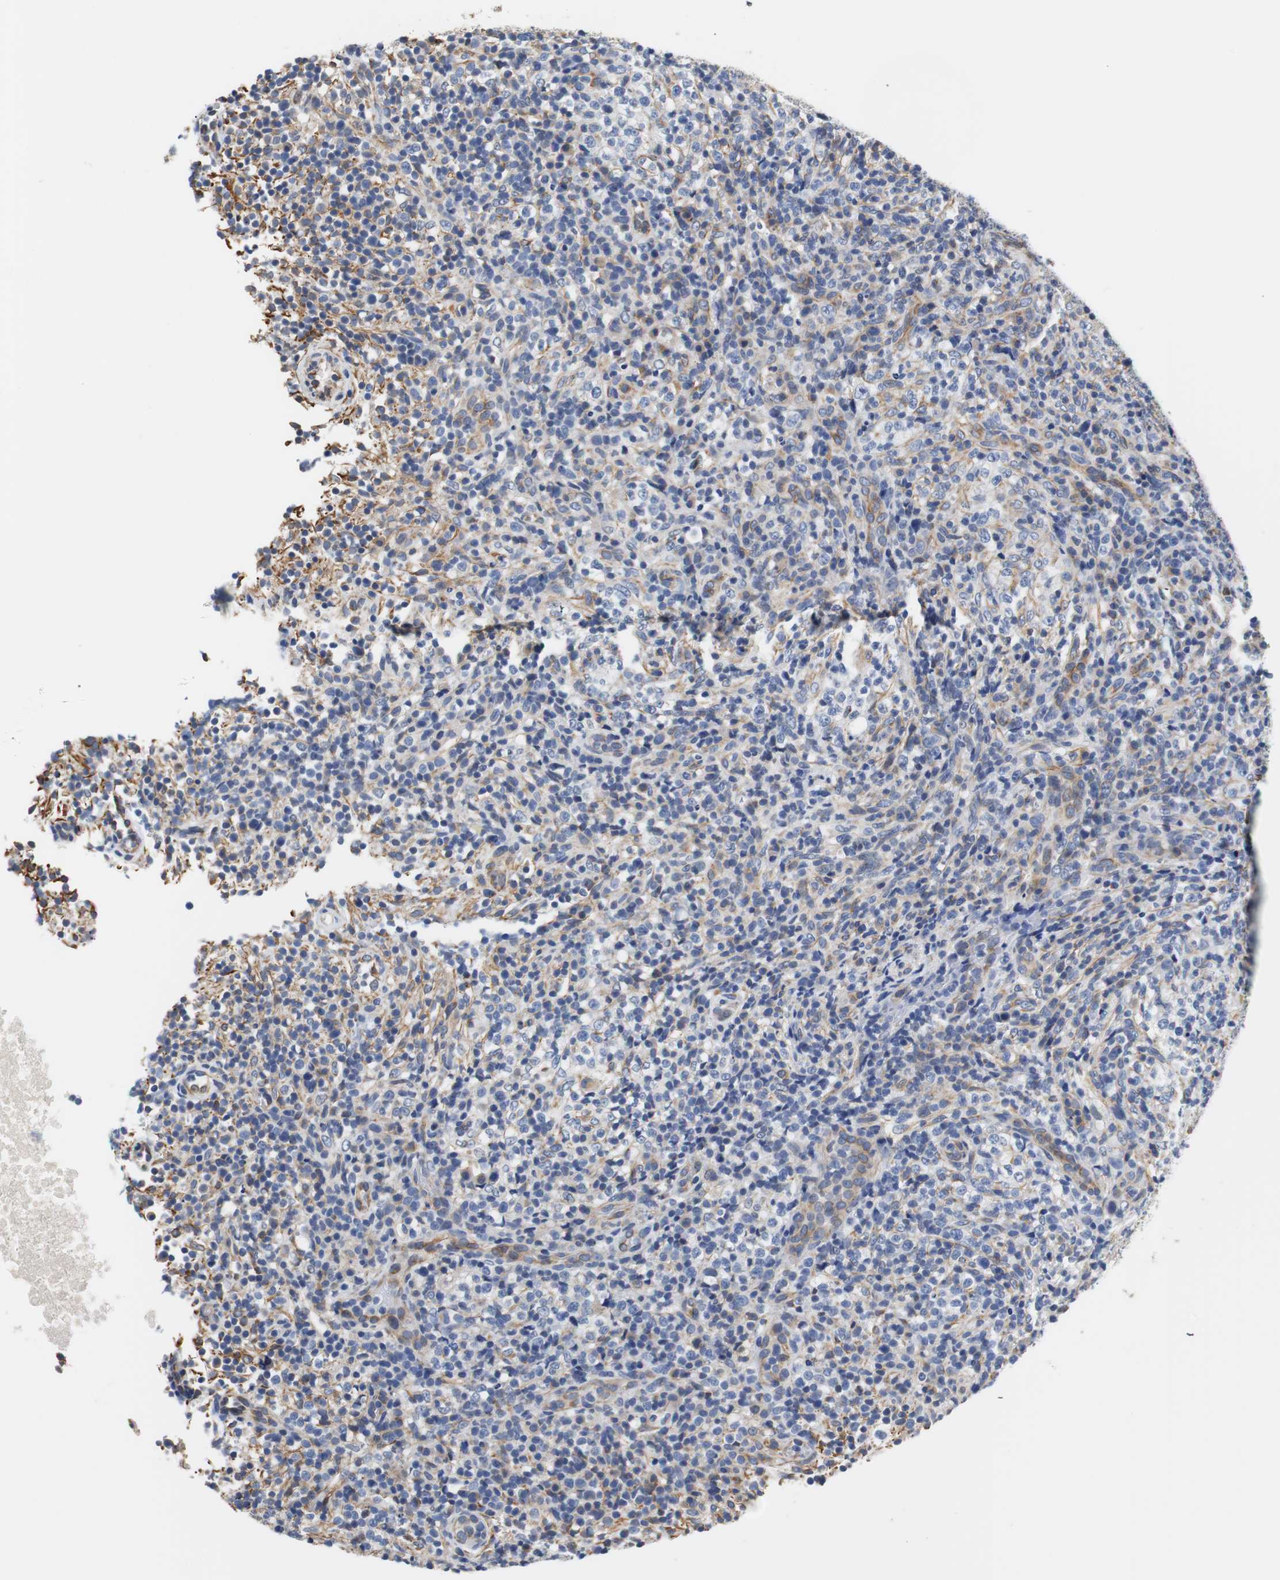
{"staining": {"intensity": "weak", "quantity": "<25%", "location": "cytoplasmic/membranous"}, "tissue": "lymphoma", "cell_type": "Tumor cells", "image_type": "cancer", "snomed": [{"axis": "morphology", "description": "Malignant lymphoma, non-Hodgkin's type, High grade"}, {"axis": "topography", "description": "Lymph node"}], "caption": "DAB (3,3'-diaminobenzidine) immunohistochemical staining of lymphoma shows no significant staining in tumor cells.", "gene": "PCK1", "patient": {"sex": "female", "age": 76}}